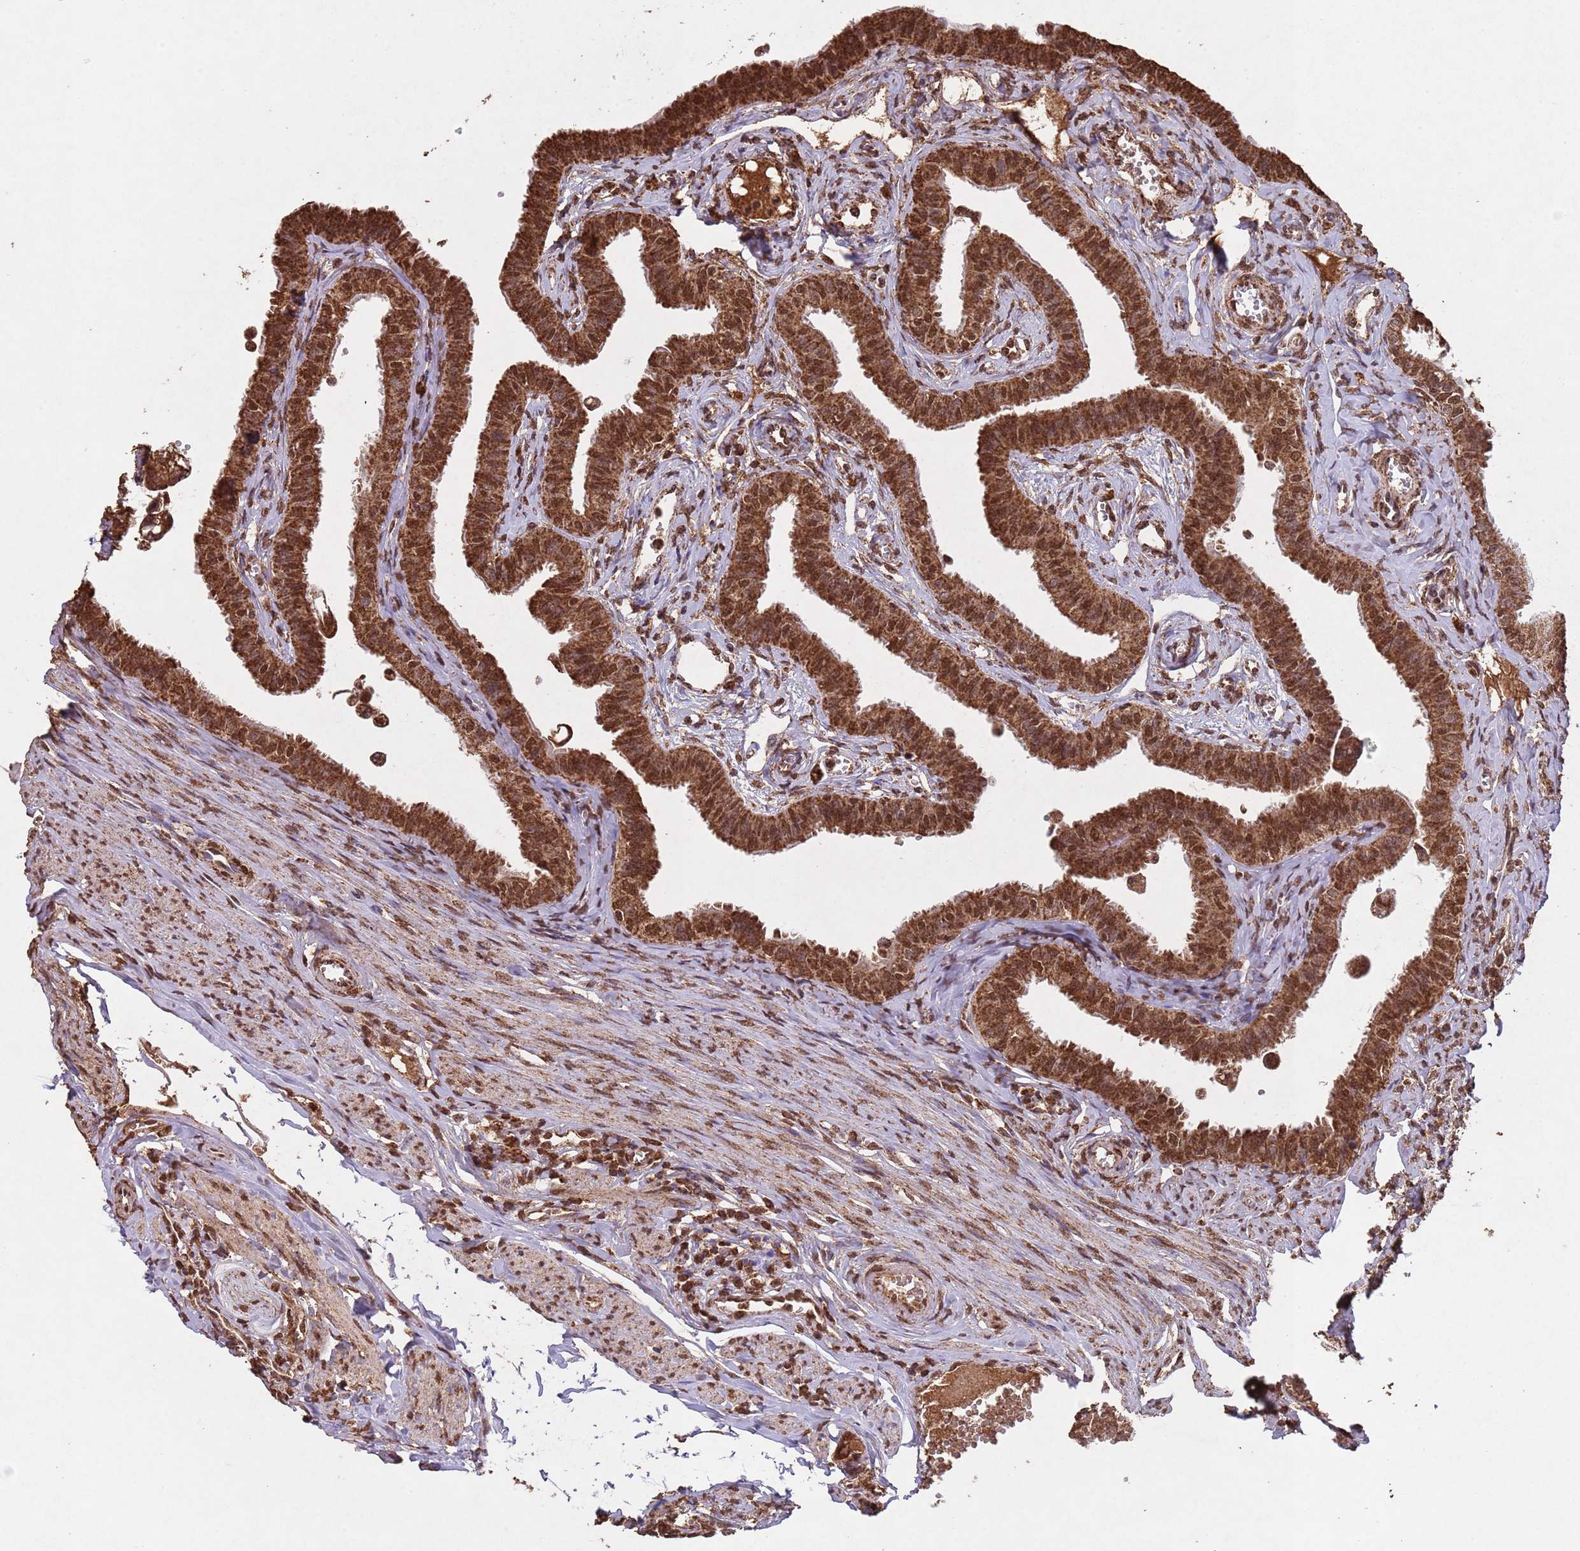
{"staining": {"intensity": "strong", "quantity": ">75%", "location": "cytoplasmic/membranous,nuclear"}, "tissue": "fallopian tube", "cell_type": "Glandular cells", "image_type": "normal", "snomed": [{"axis": "morphology", "description": "Normal tissue, NOS"}, {"axis": "morphology", "description": "Carcinoma, NOS"}, {"axis": "topography", "description": "Fallopian tube"}, {"axis": "topography", "description": "Ovary"}], "caption": "Immunohistochemistry (IHC) image of normal fallopian tube: fallopian tube stained using immunohistochemistry exhibits high levels of strong protein expression localized specifically in the cytoplasmic/membranous,nuclear of glandular cells, appearing as a cytoplasmic/membranous,nuclear brown color.", "gene": "HDAC10", "patient": {"sex": "female", "age": 59}}